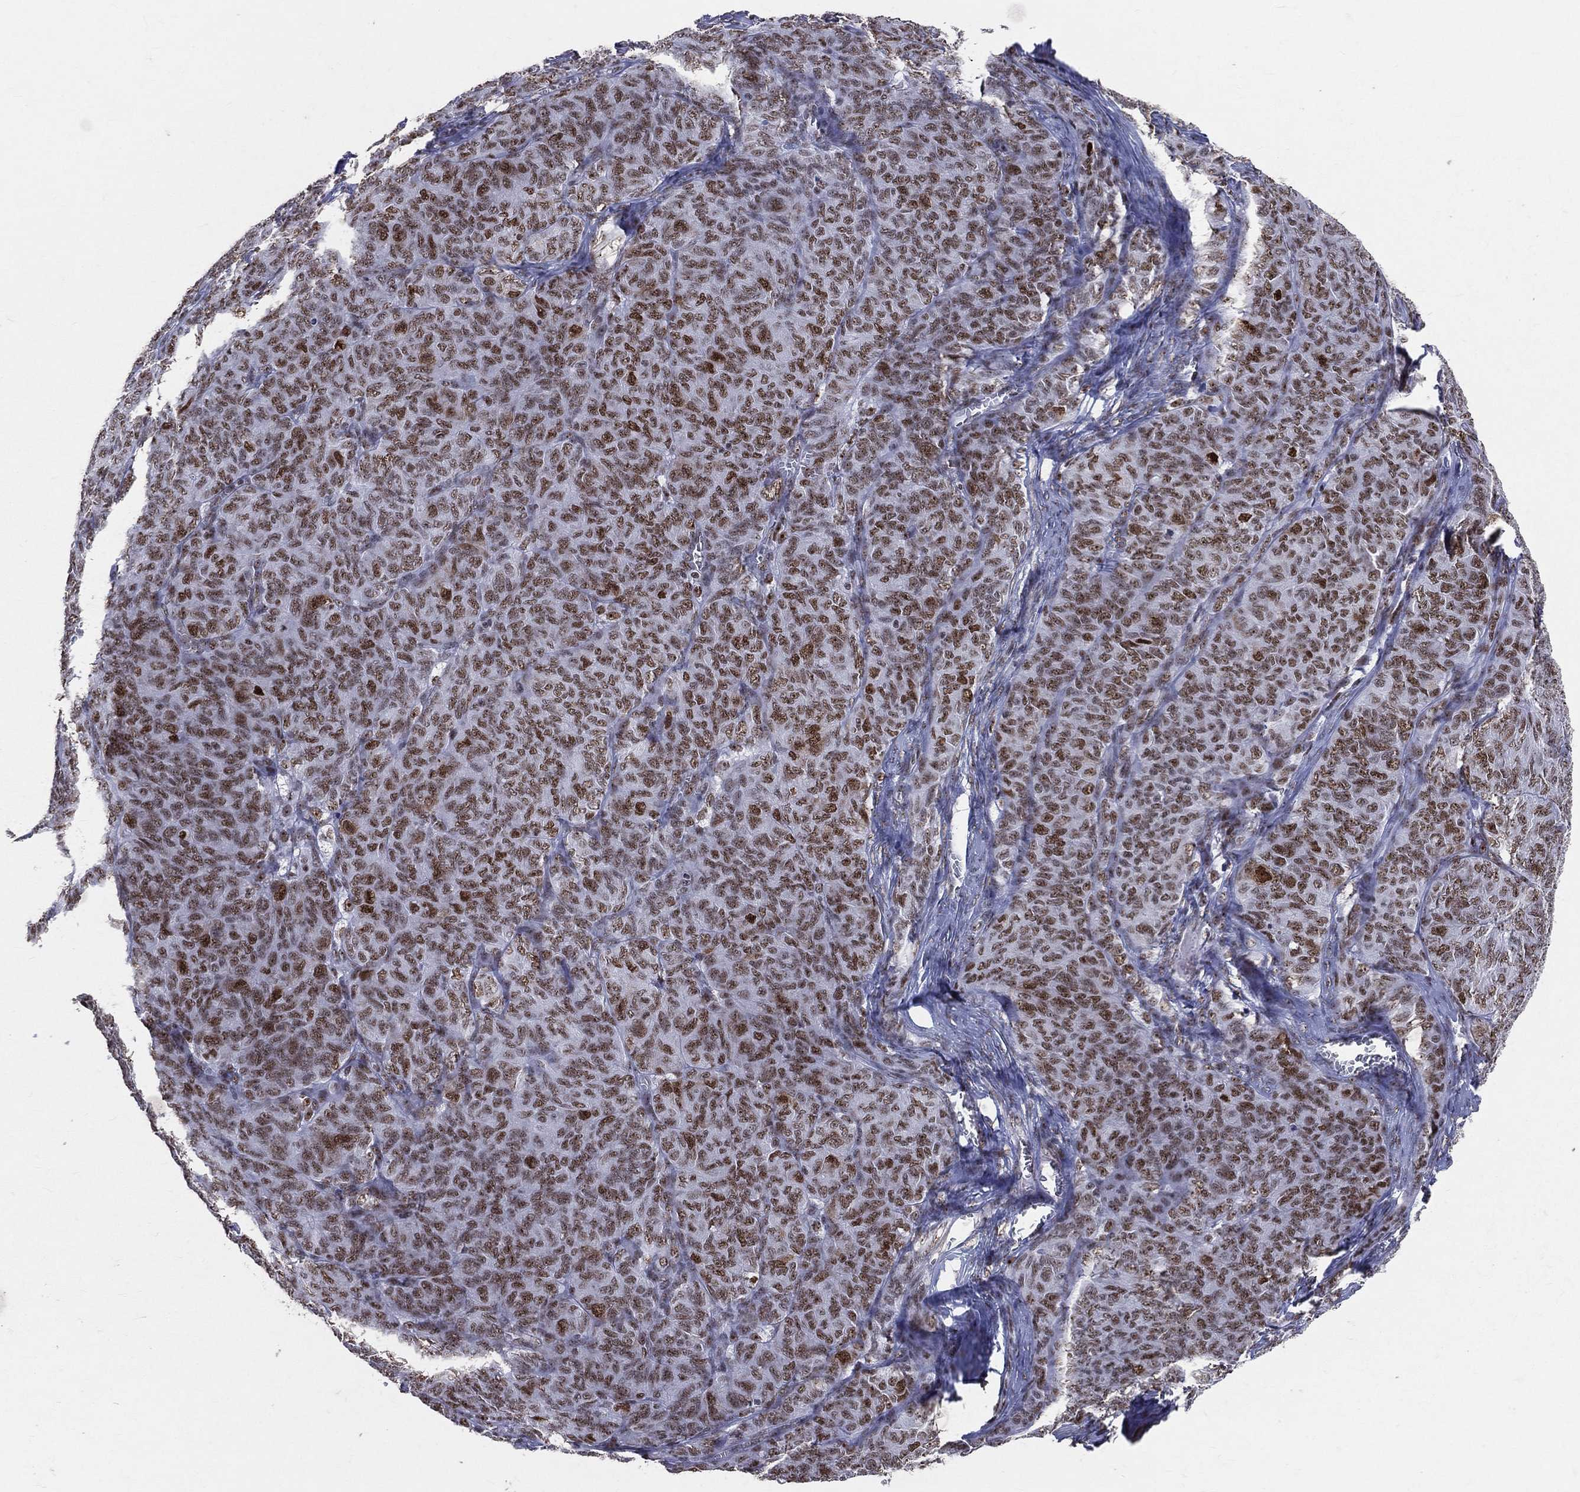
{"staining": {"intensity": "strong", "quantity": "<25%", "location": "nuclear"}, "tissue": "ovarian cancer", "cell_type": "Tumor cells", "image_type": "cancer", "snomed": [{"axis": "morphology", "description": "Carcinoma, endometroid"}, {"axis": "topography", "description": "Ovary"}], "caption": "This micrograph demonstrates IHC staining of ovarian cancer (endometroid carcinoma), with medium strong nuclear positivity in about <25% of tumor cells.", "gene": "CDK7", "patient": {"sex": "female", "age": 80}}